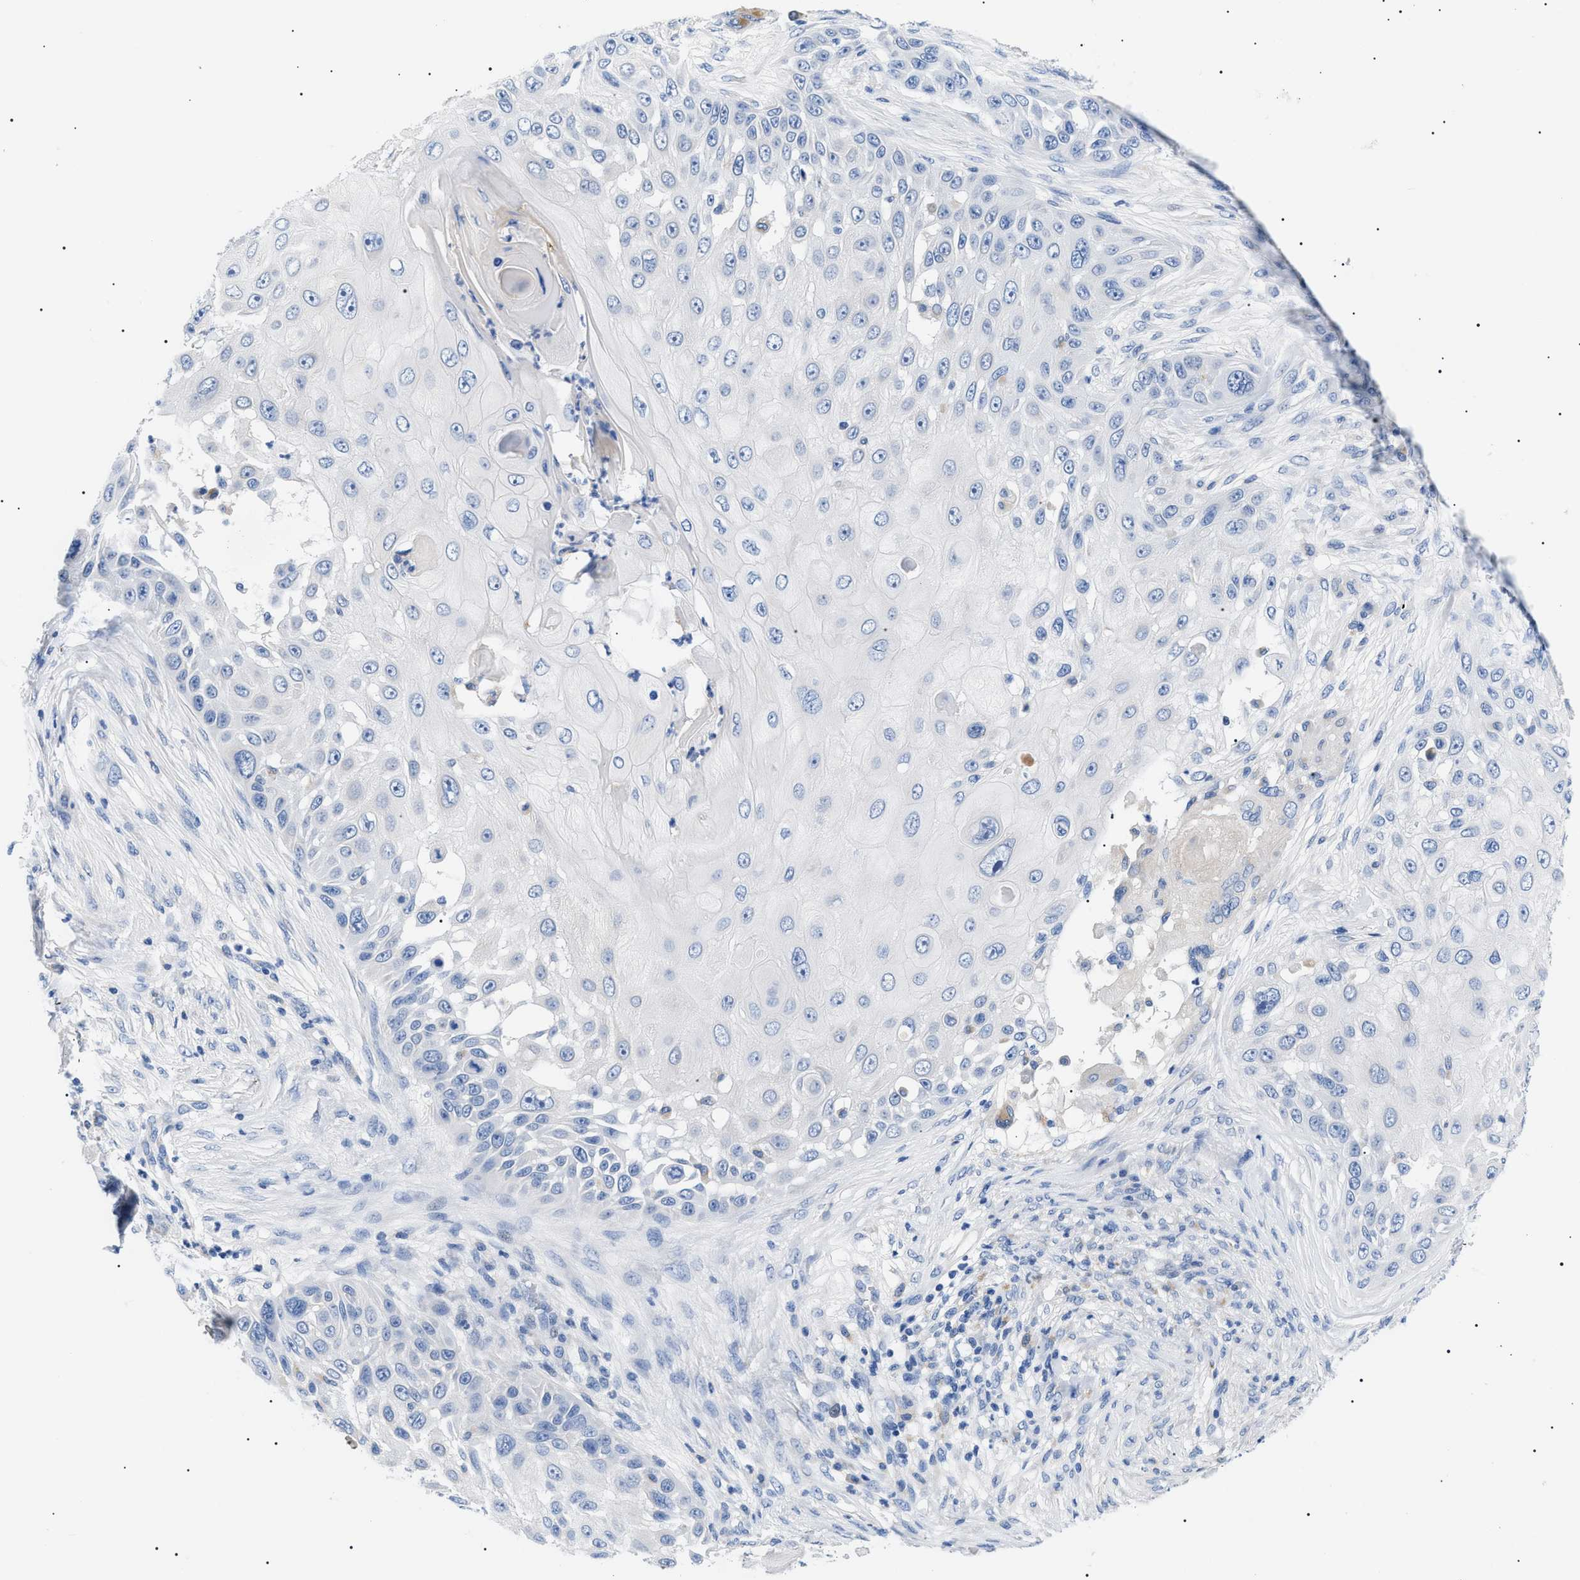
{"staining": {"intensity": "negative", "quantity": "none", "location": "none"}, "tissue": "skin cancer", "cell_type": "Tumor cells", "image_type": "cancer", "snomed": [{"axis": "morphology", "description": "Squamous cell carcinoma, NOS"}, {"axis": "topography", "description": "Skin"}], "caption": "A high-resolution photomicrograph shows IHC staining of squamous cell carcinoma (skin), which displays no significant positivity in tumor cells.", "gene": "ACKR1", "patient": {"sex": "female", "age": 44}}